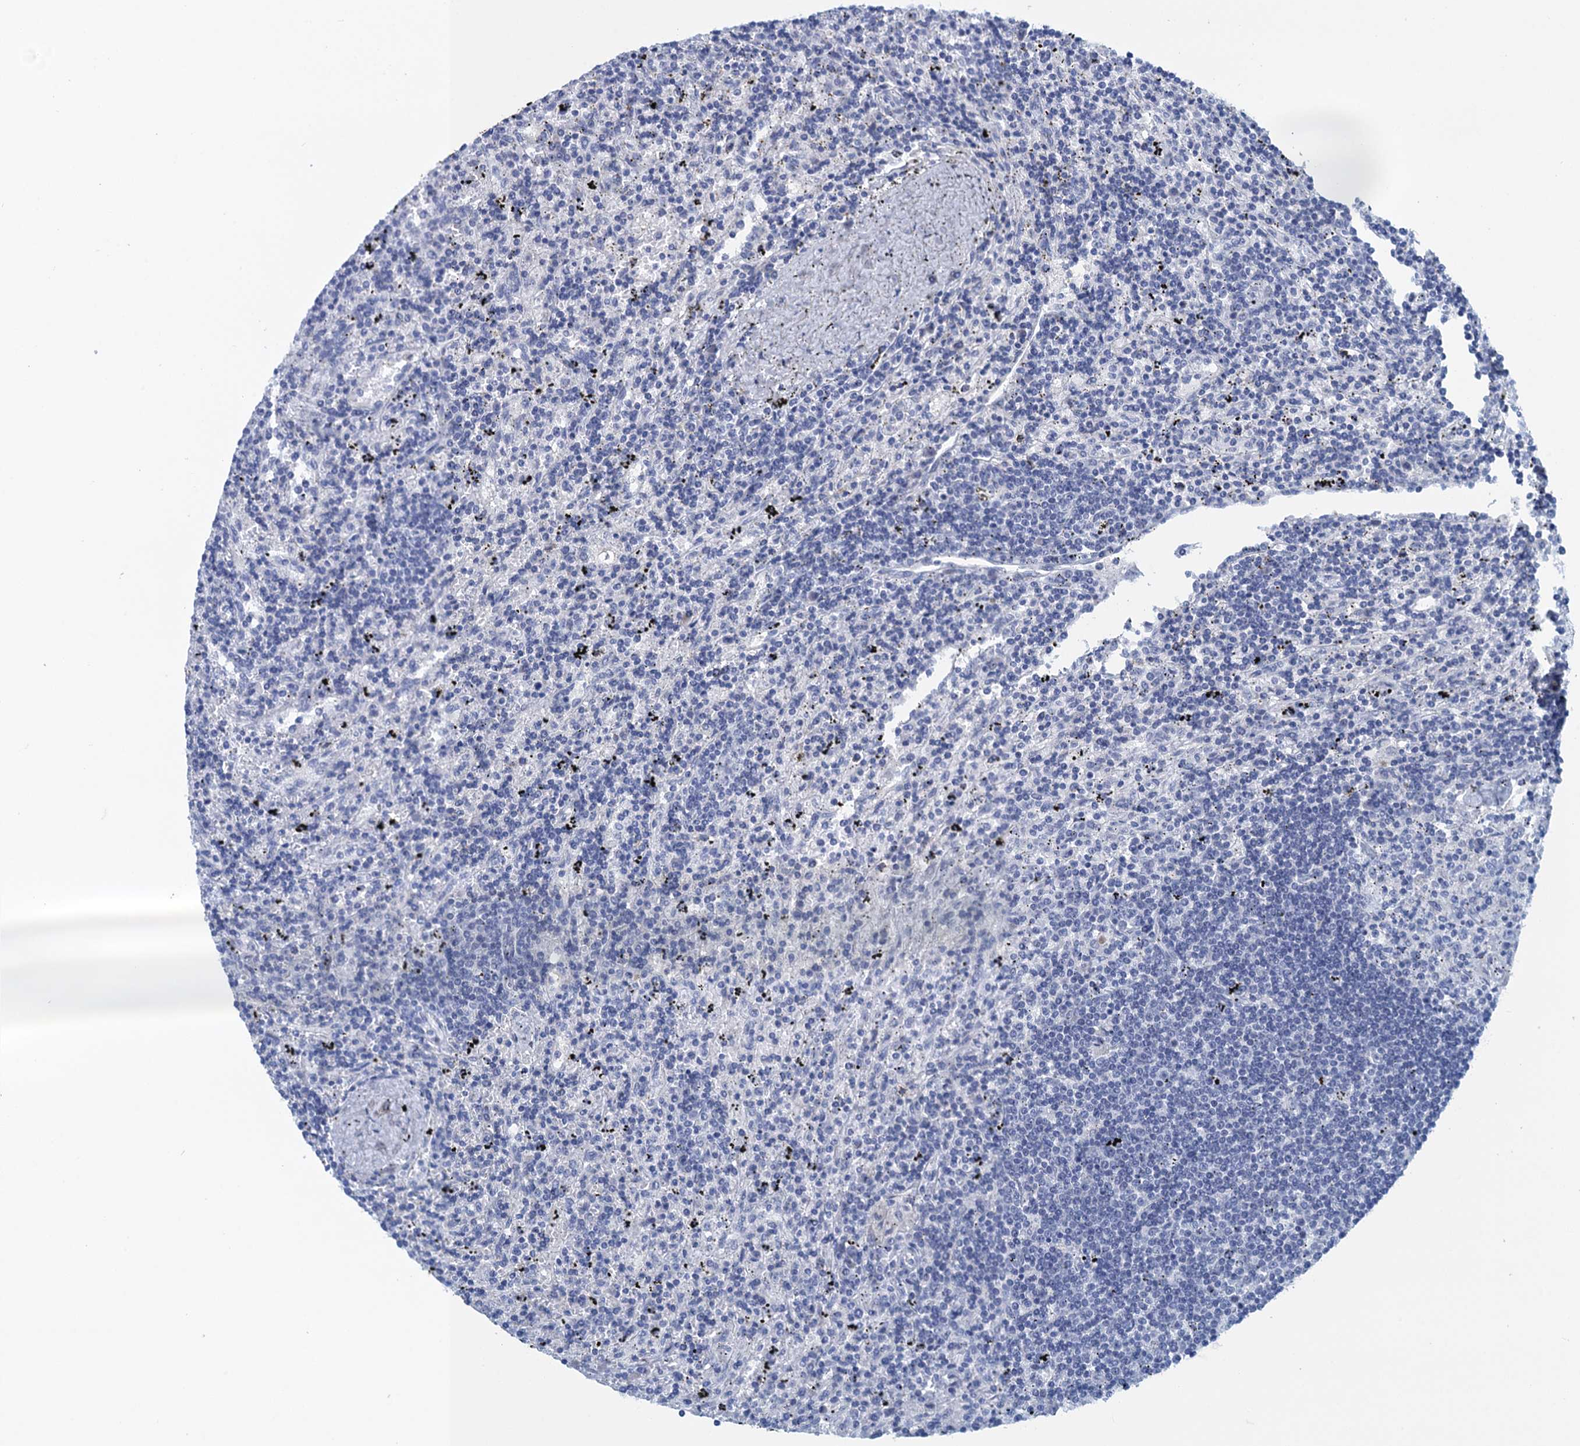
{"staining": {"intensity": "negative", "quantity": "none", "location": "none"}, "tissue": "lymphoma", "cell_type": "Tumor cells", "image_type": "cancer", "snomed": [{"axis": "morphology", "description": "Malignant lymphoma, non-Hodgkin's type, Low grade"}, {"axis": "topography", "description": "Spleen"}], "caption": "Immunohistochemical staining of low-grade malignant lymphoma, non-Hodgkin's type demonstrates no significant expression in tumor cells. (Brightfield microscopy of DAB IHC at high magnification).", "gene": "SCEL", "patient": {"sex": "male", "age": 76}}